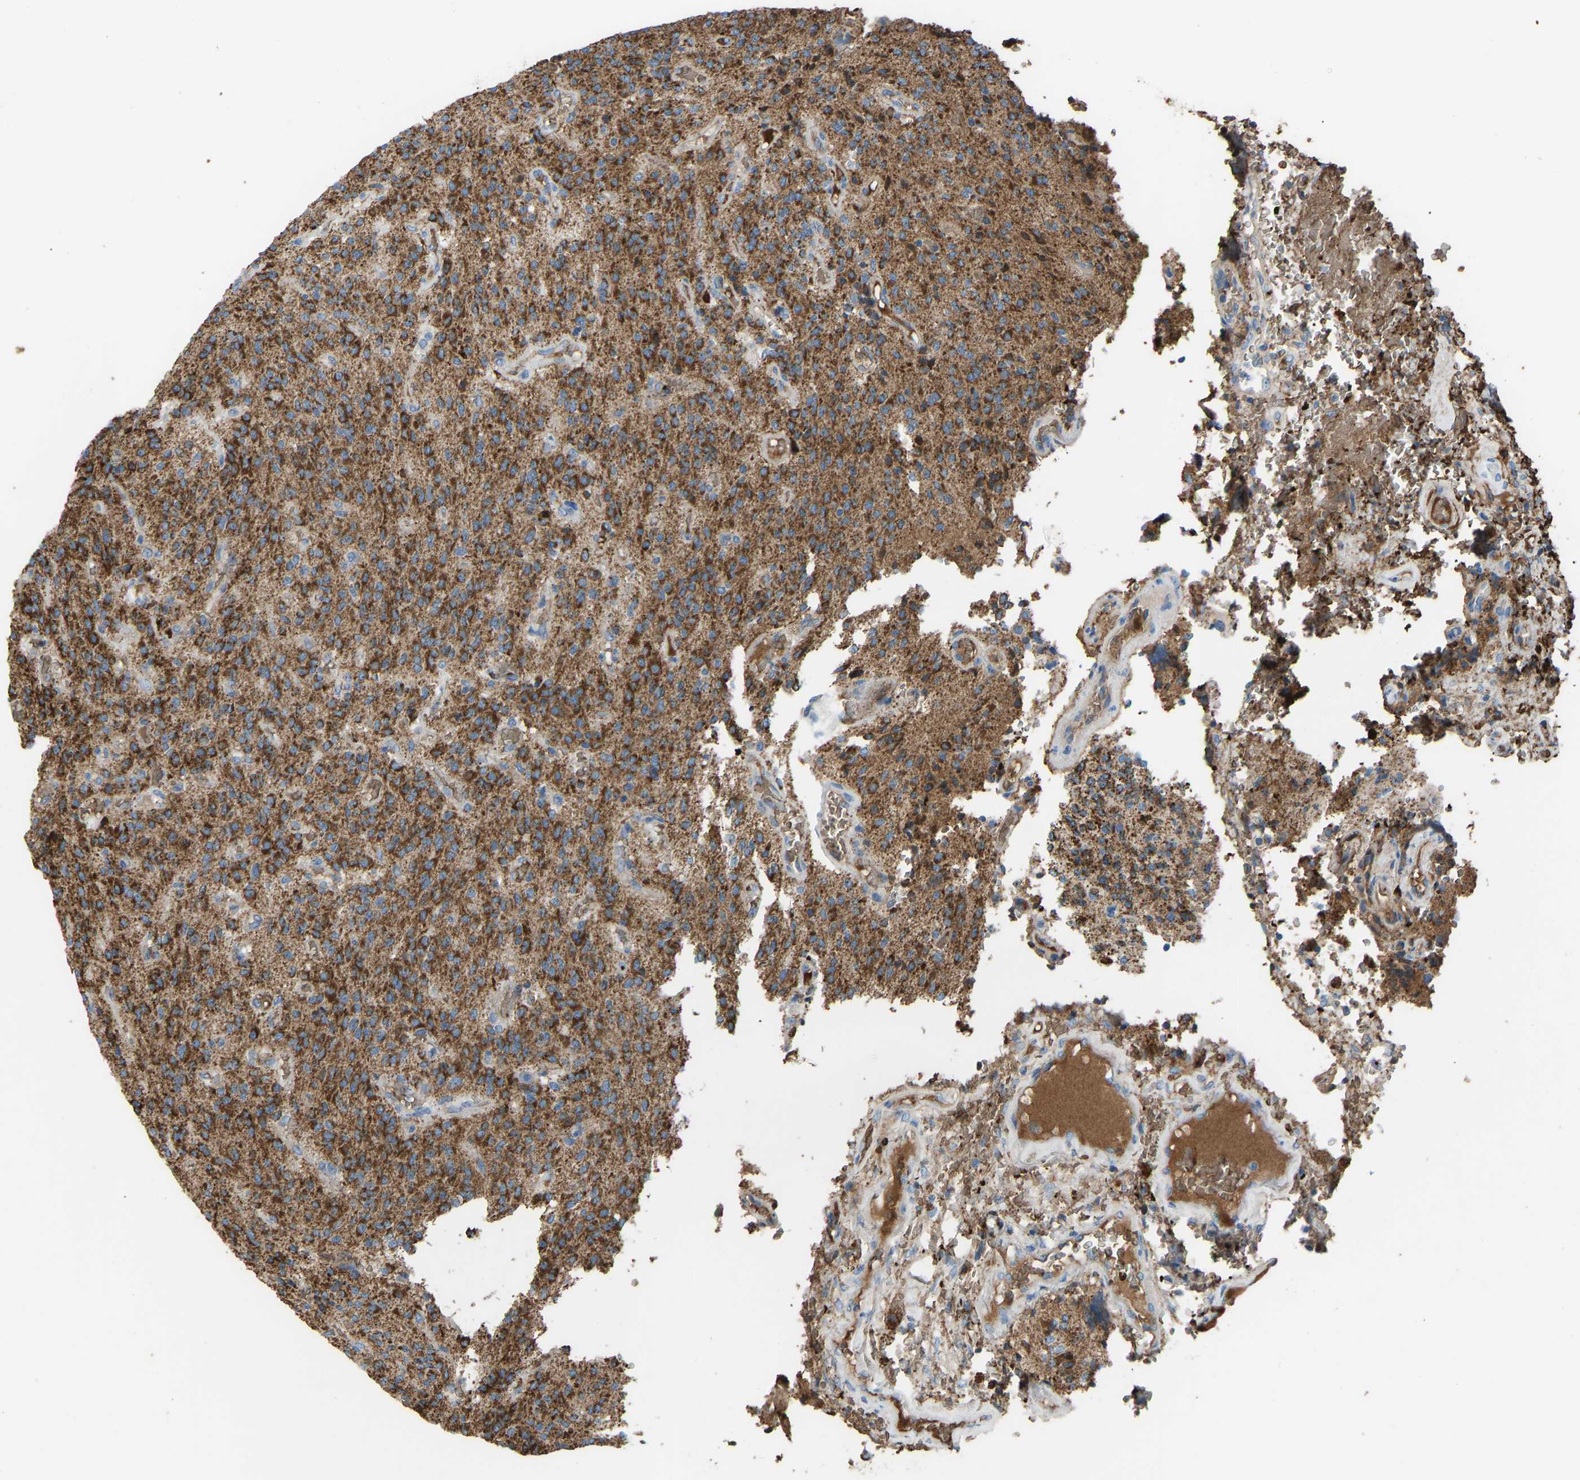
{"staining": {"intensity": "strong", "quantity": ">75%", "location": "cytoplasmic/membranous"}, "tissue": "glioma", "cell_type": "Tumor cells", "image_type": "cancer", "snomed": [{"axis": "morphology", "description": "Glioma, malignant, High grade"}, {"axis": "topography", "description": "Brain"}], "caption": "A high amount of strong cytoplasmic/membranous staining is seen in approximately >75% of tumor cells in malignant high-grade glioma tissue. (IHC, brightfield microscopy, high magnification).", "gene": "PIGS", "patient": {"sex": "male", "age": 34}}